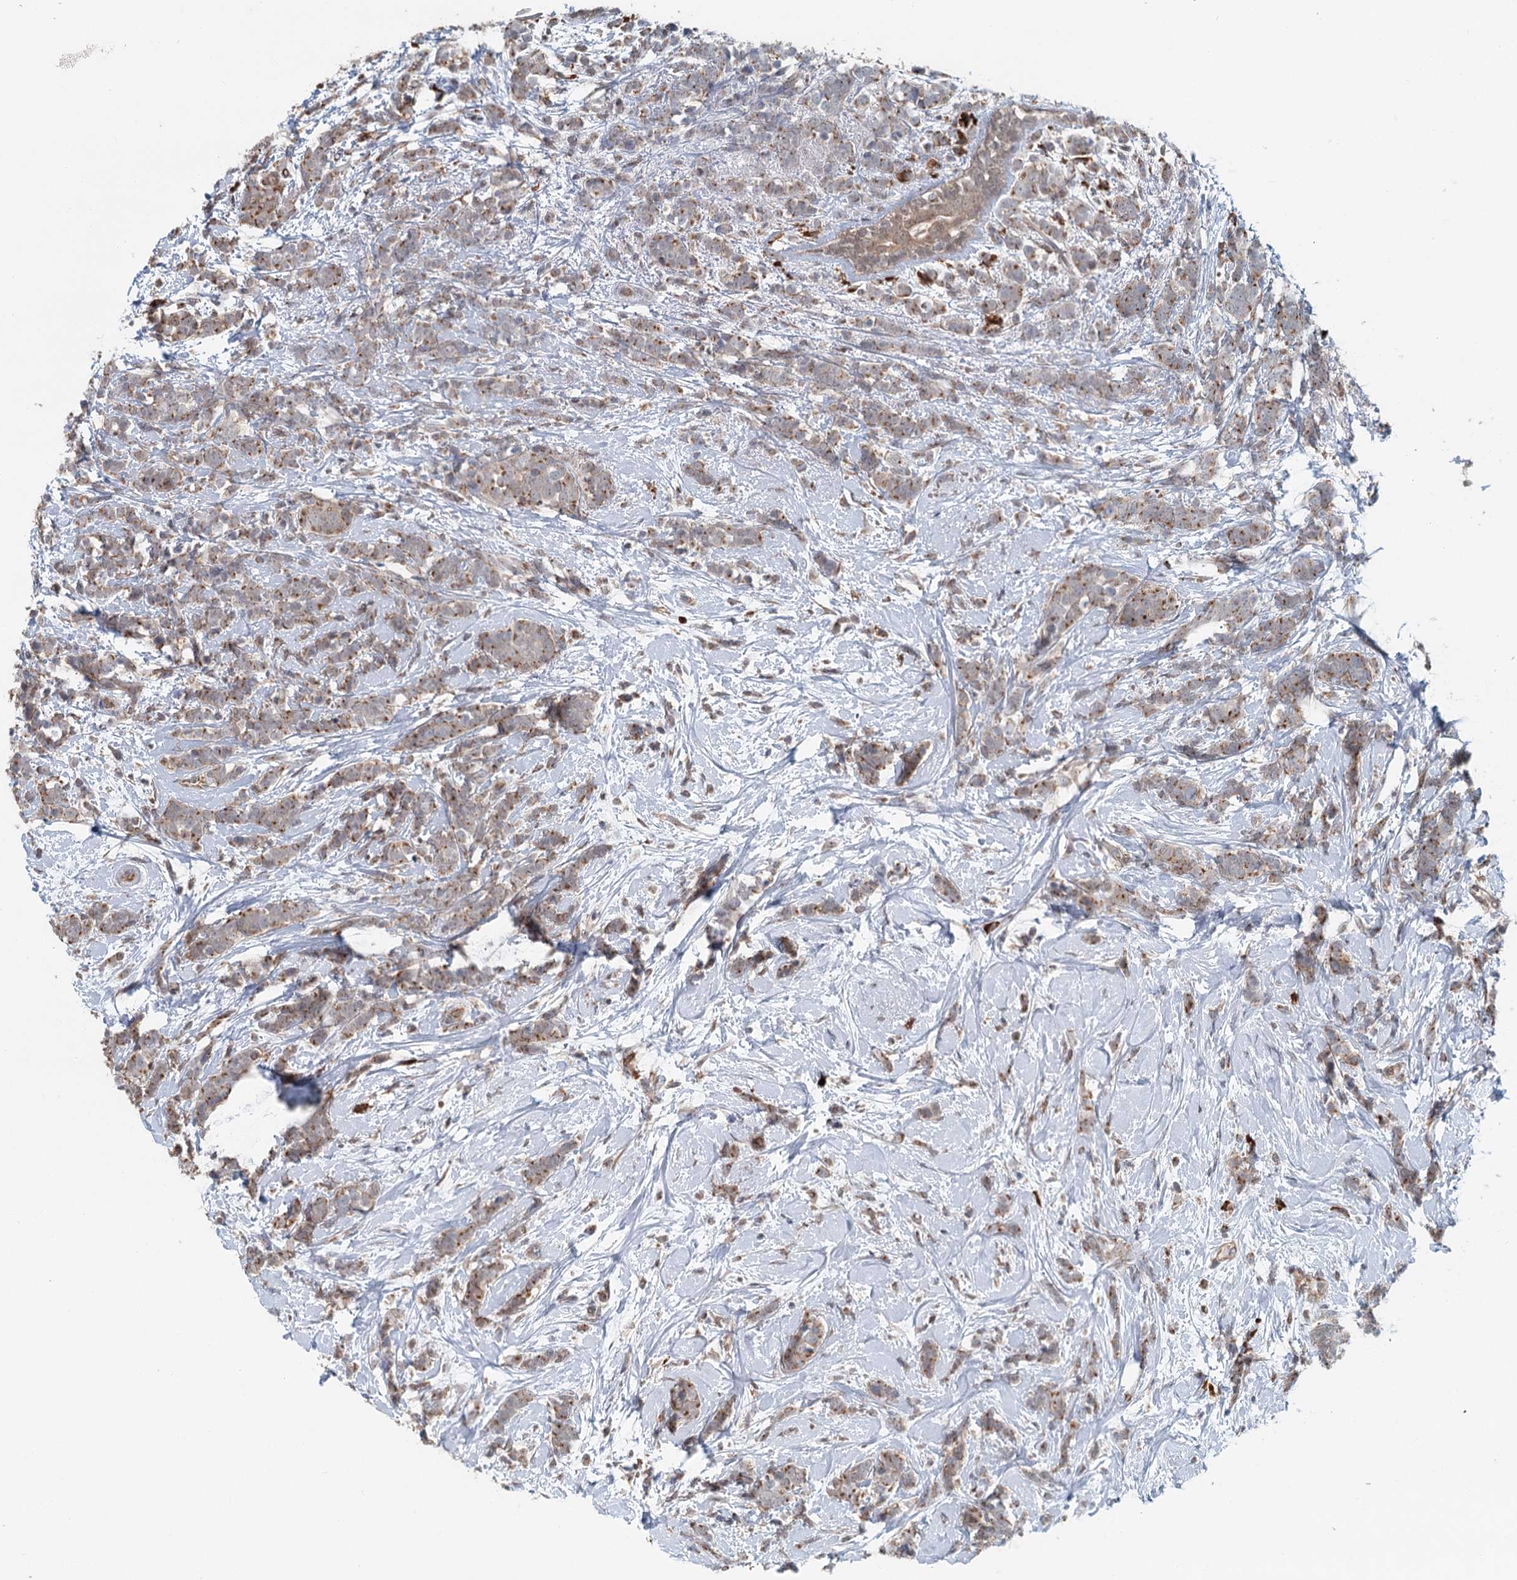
{"staining": {"intensity": "moderate", "quantity": ">75%", "location": "cytoplasmic/membranous"}, "tissue": "breast cancer", "cell_type": "Tumor cells", "image_type": "cancer", "snomed": [{"axis": "morphology", "description": "Lobular carcinoma"}, {"axis": "topography", "description": "Breast"}], "caption": "This image shows IHC staining of human breast lobular carcinoma, with medium moderate cytoplasmic/membranous positivity in about >75% of tumor cells.", "gene": "ADK", "patient": {"sex": "female", "age": 58}}